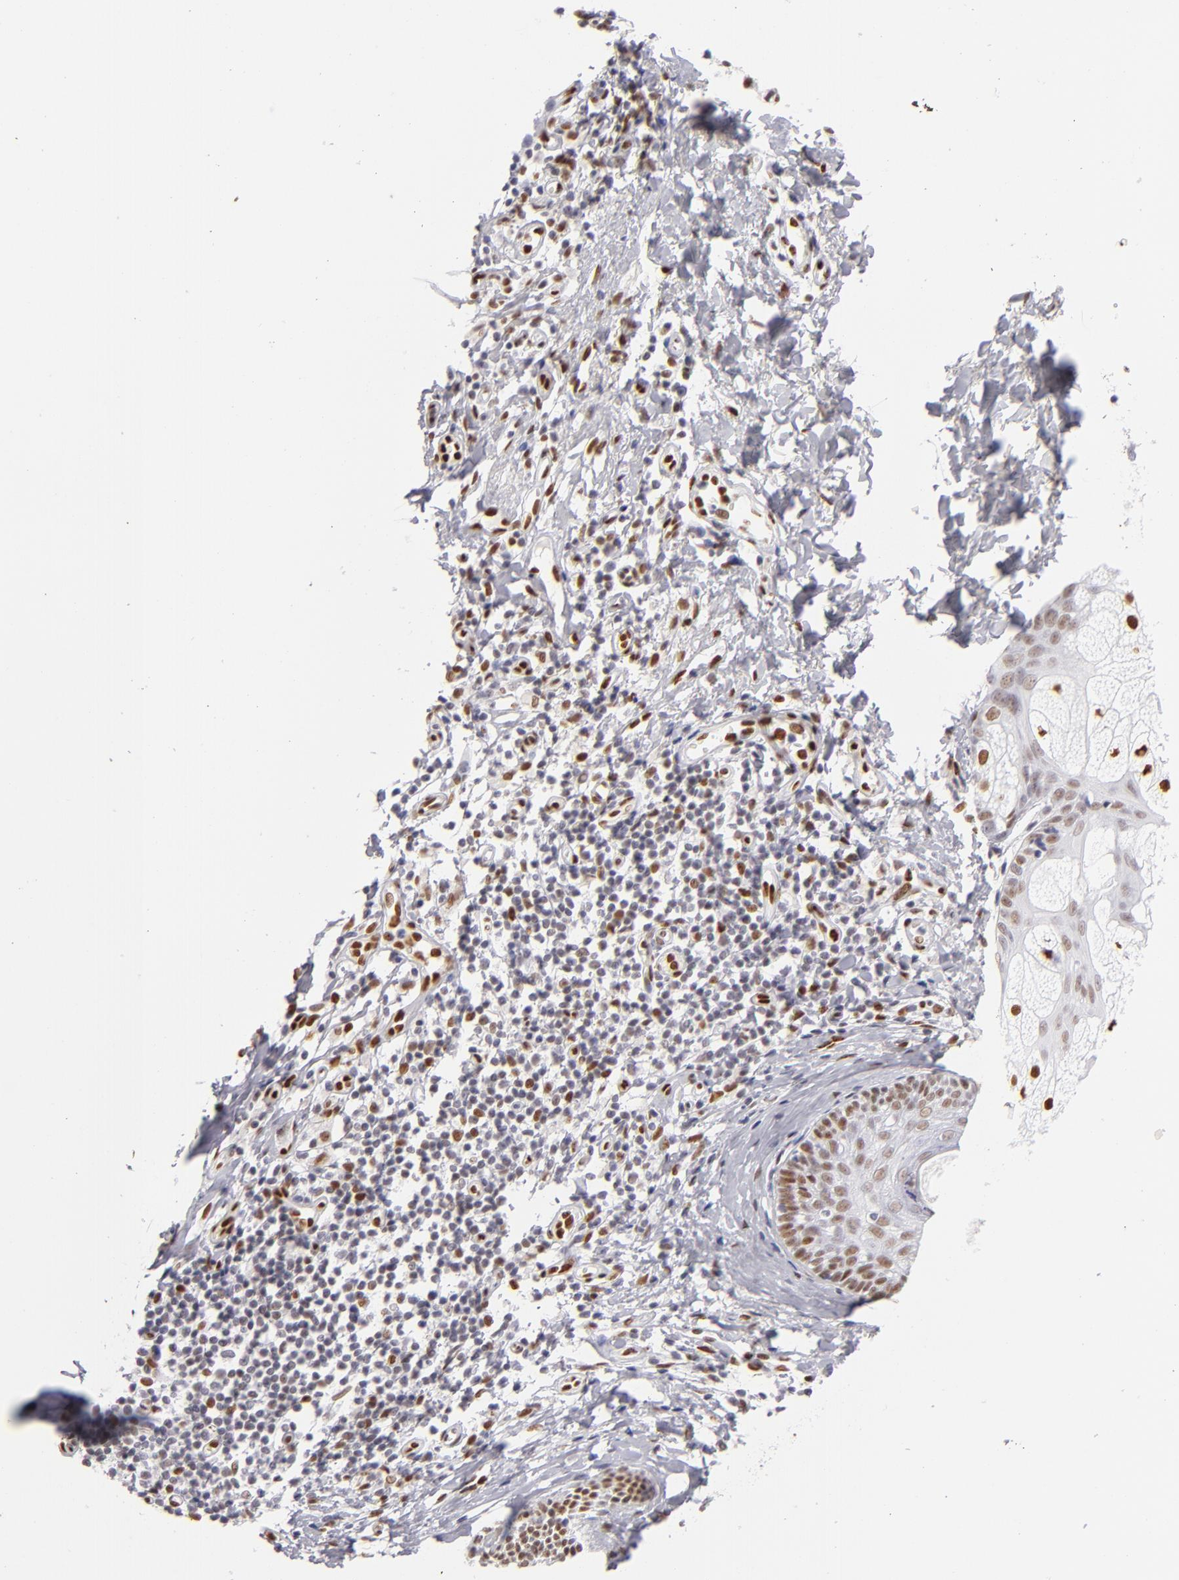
{"staining": {"intensity": "moderate", "quantity": "25%-75%", "location": "nuclear"}, "tissue": "melanoma", "cell_type": "Tumor cells", "image_type": "cancer", "snomed": [{"axis": "morphology", "description": "Malignant melanoma, NOS"}, {"axis": "topography", "description": "Skin"}], "caption": "Brown immunohistochemical staining in melanoma displays moderate nuclear staining in approximately 25%-75% of tumor cells. The protein of interest is stained brown, and the nuclei are stained in blue (DAB (3,3'-diaminobenzidine) IHC with brightfield microscopy, high magnification).", "gene": "TOP3A", "patient": {"sex": "male", "age": 23}}